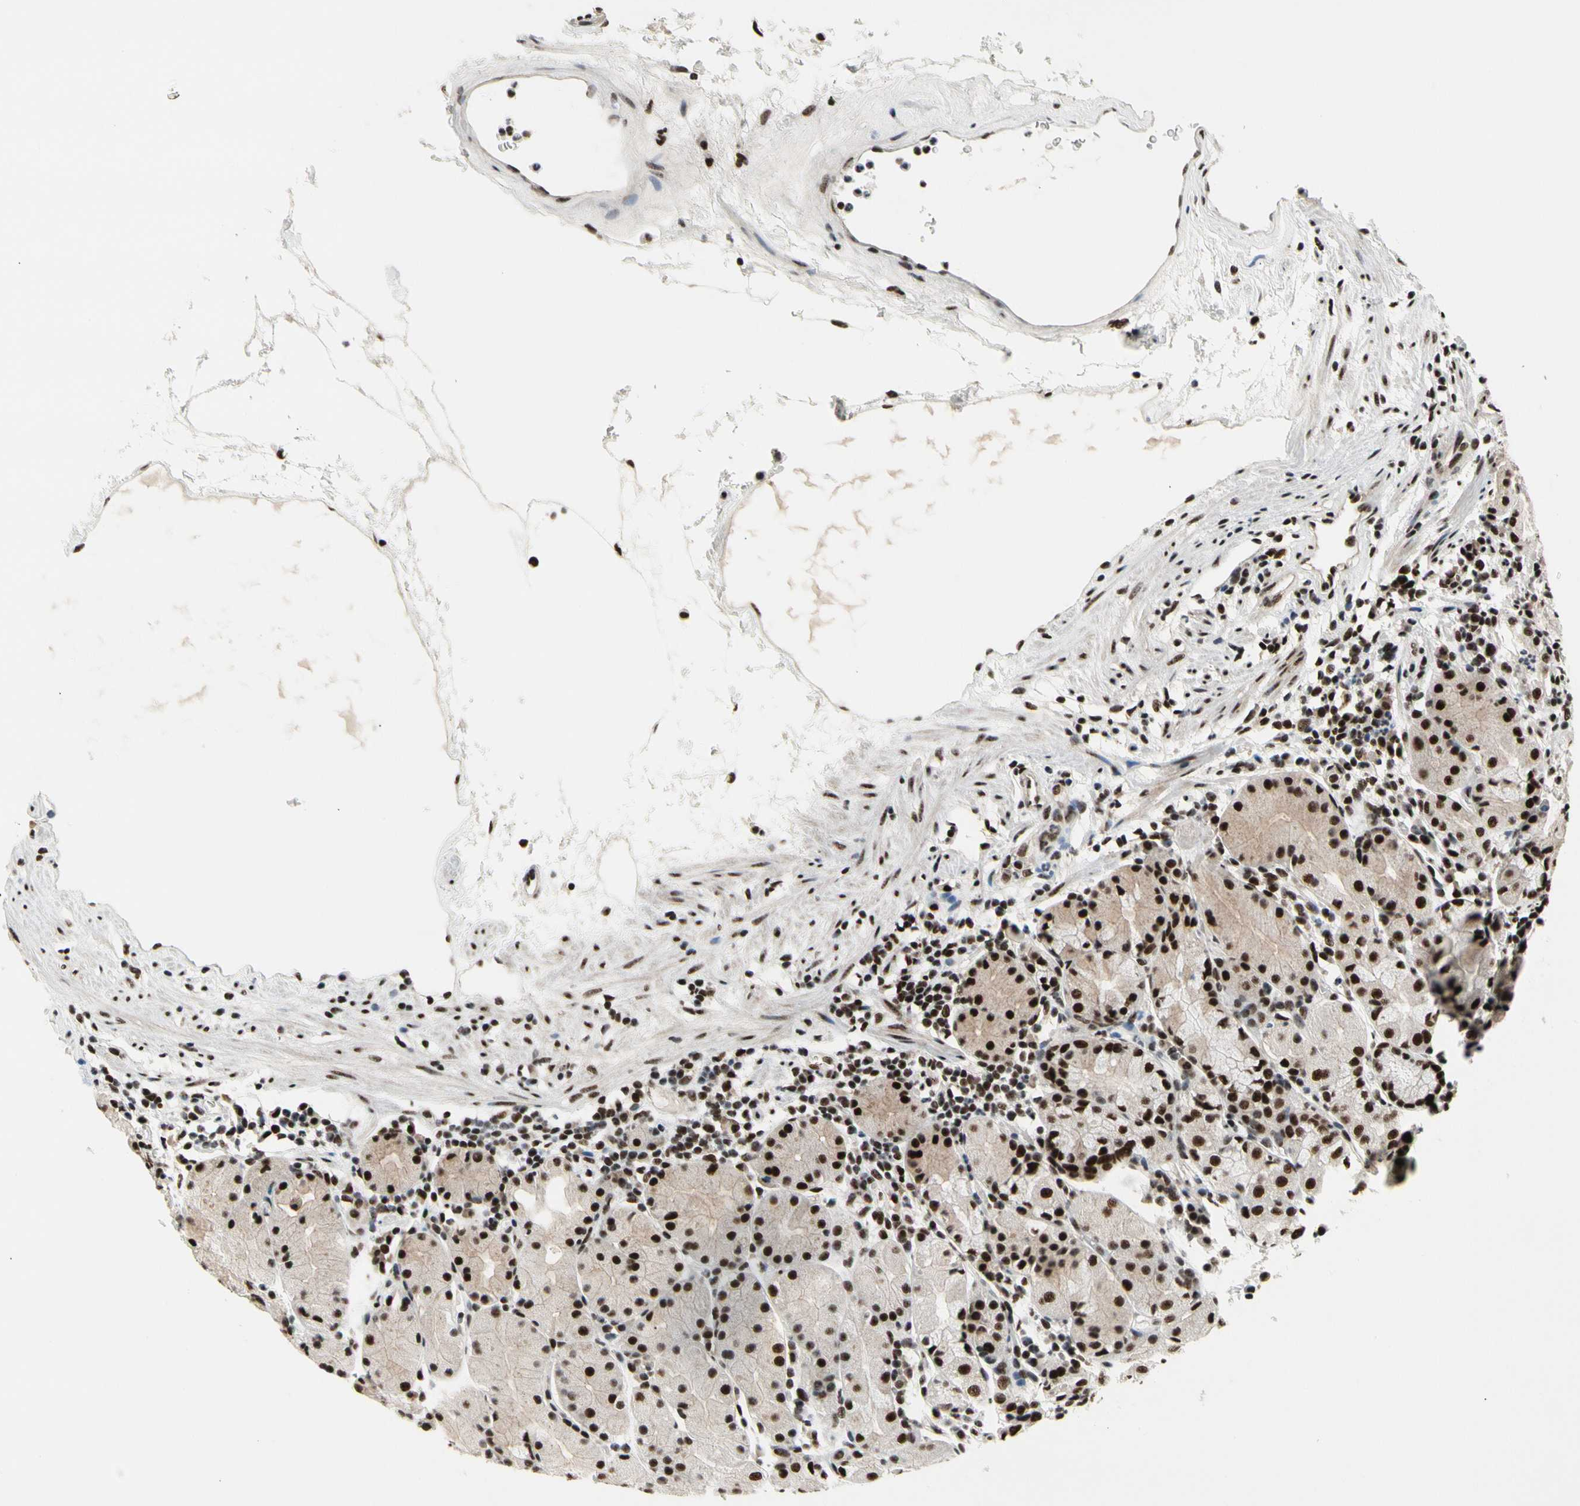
{"staining": {"intensity": "strong", "quantity": ">75%", "location": "nuclear"}, "tissue": "stomach", "cell_type": "Glandular cells", "image_type": "normal", "snomed": [{"axis": "morphology", "description": "Normal tissue, NOS"}, {"axis": "topography", "description": "Stomach"}, {"axis": "topography", "description": "Stomach, lower"}], "caption": "Glandular cells demonstrate strong nuclear positivity in about >75% of cells in unremarkable stomach.", "gene": "SRSF11", "patient": {"sex": "female", "age": 75}}